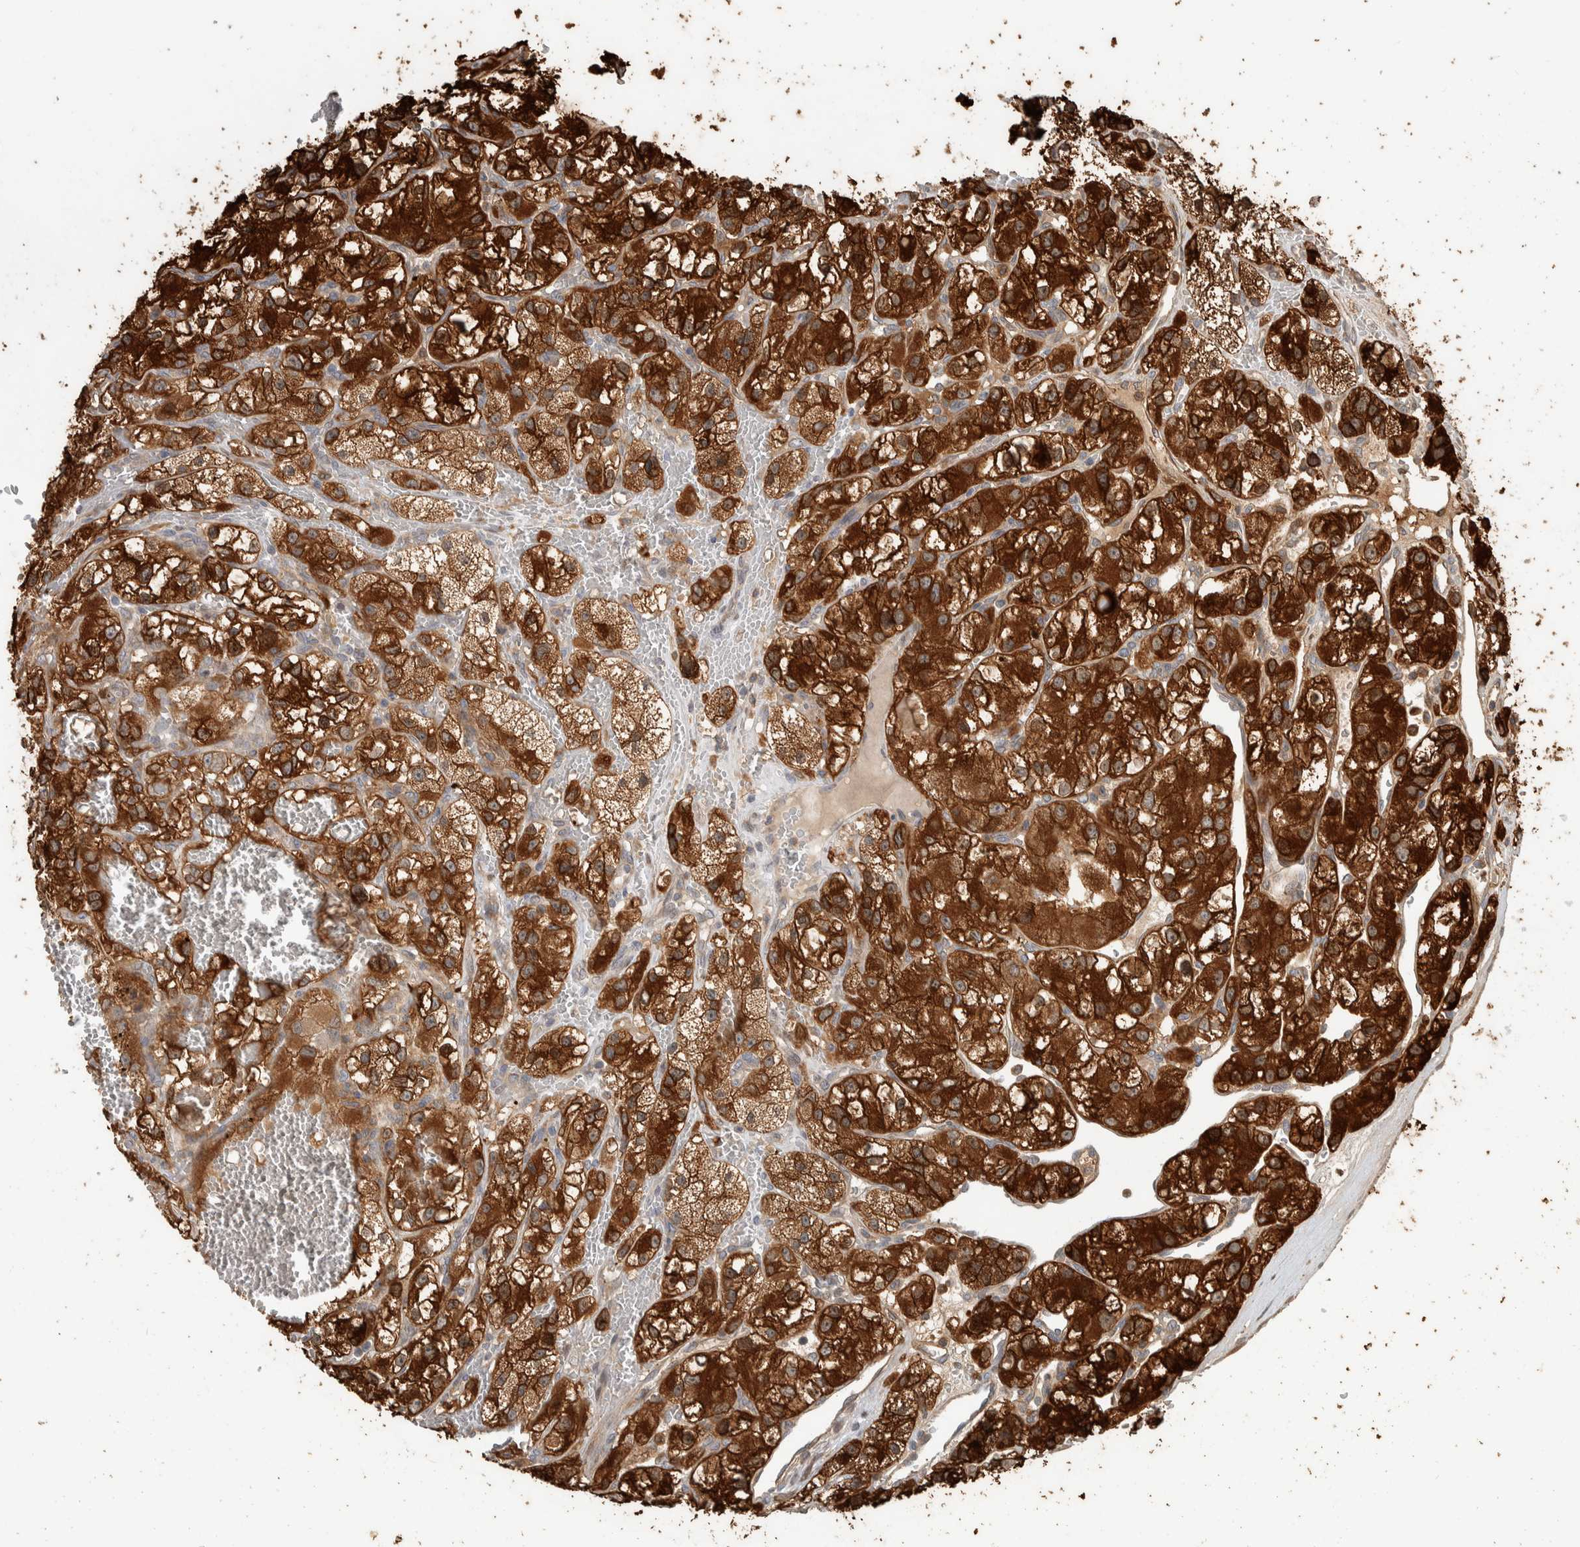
{"staining": {"intensity": "strong", "quantity": ">75%", "location": "cytoplasmic/membranous"}, "tissue": "renal cancer", "cell_type": "Tumor cells", "image_type": "cancer", "snomed": [{"axis": "morphology", "description": "Adenocarcinoma, NOS"}, {"axis": "topography", "description": "Kidney"}], "caption": "DAB immunohistochemical staining of human adenocarcinoma (renal) demonstrates strong cytoplasmic/membranous protein positivity in approximately >75% of tumor cells. (DAB IHC with brightfield microscopy, high magnification).", "gene": "CNTROB", "patient": {"sex": "female", "age": 57}}